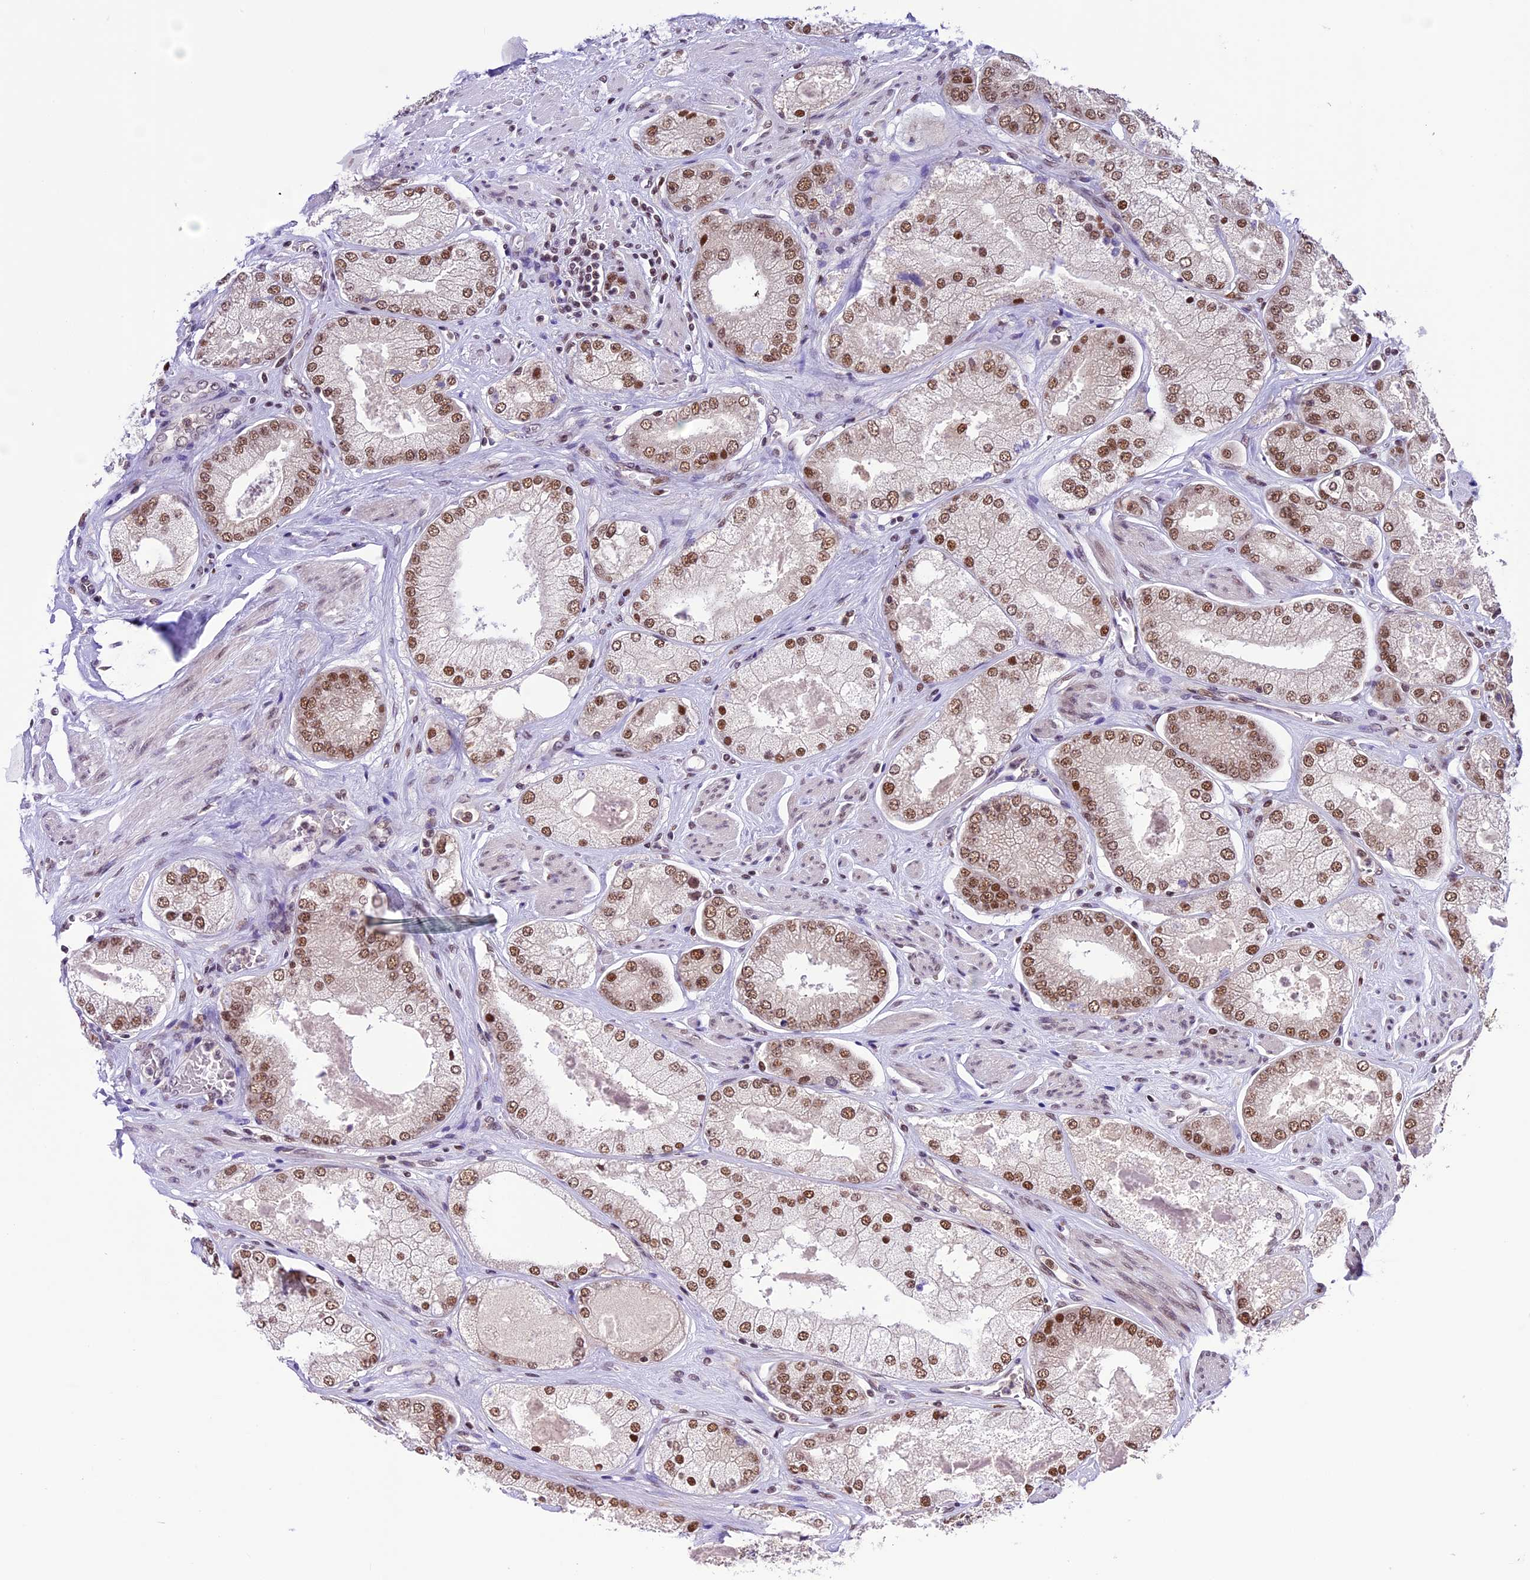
{"staining": {"intensity": "moderate", "quantity": ">75%", "location": "nuclear"}, "tissue": "prostate cancer", "cell_type": "Tumor cells", "image_type": "cancer", "snomed": [{"axis": "morphology", "description": "Adenocarcinoma, High grade"}, {"axis": "topography", "description": "Prostate"}], "caption": "A medium amount of moderate nuclear staining is identified in about >75% of tumor cells in prostate cancer tissue.", "gene": "SHKBP1", "patient": {"sex": "male", "age": 58}}